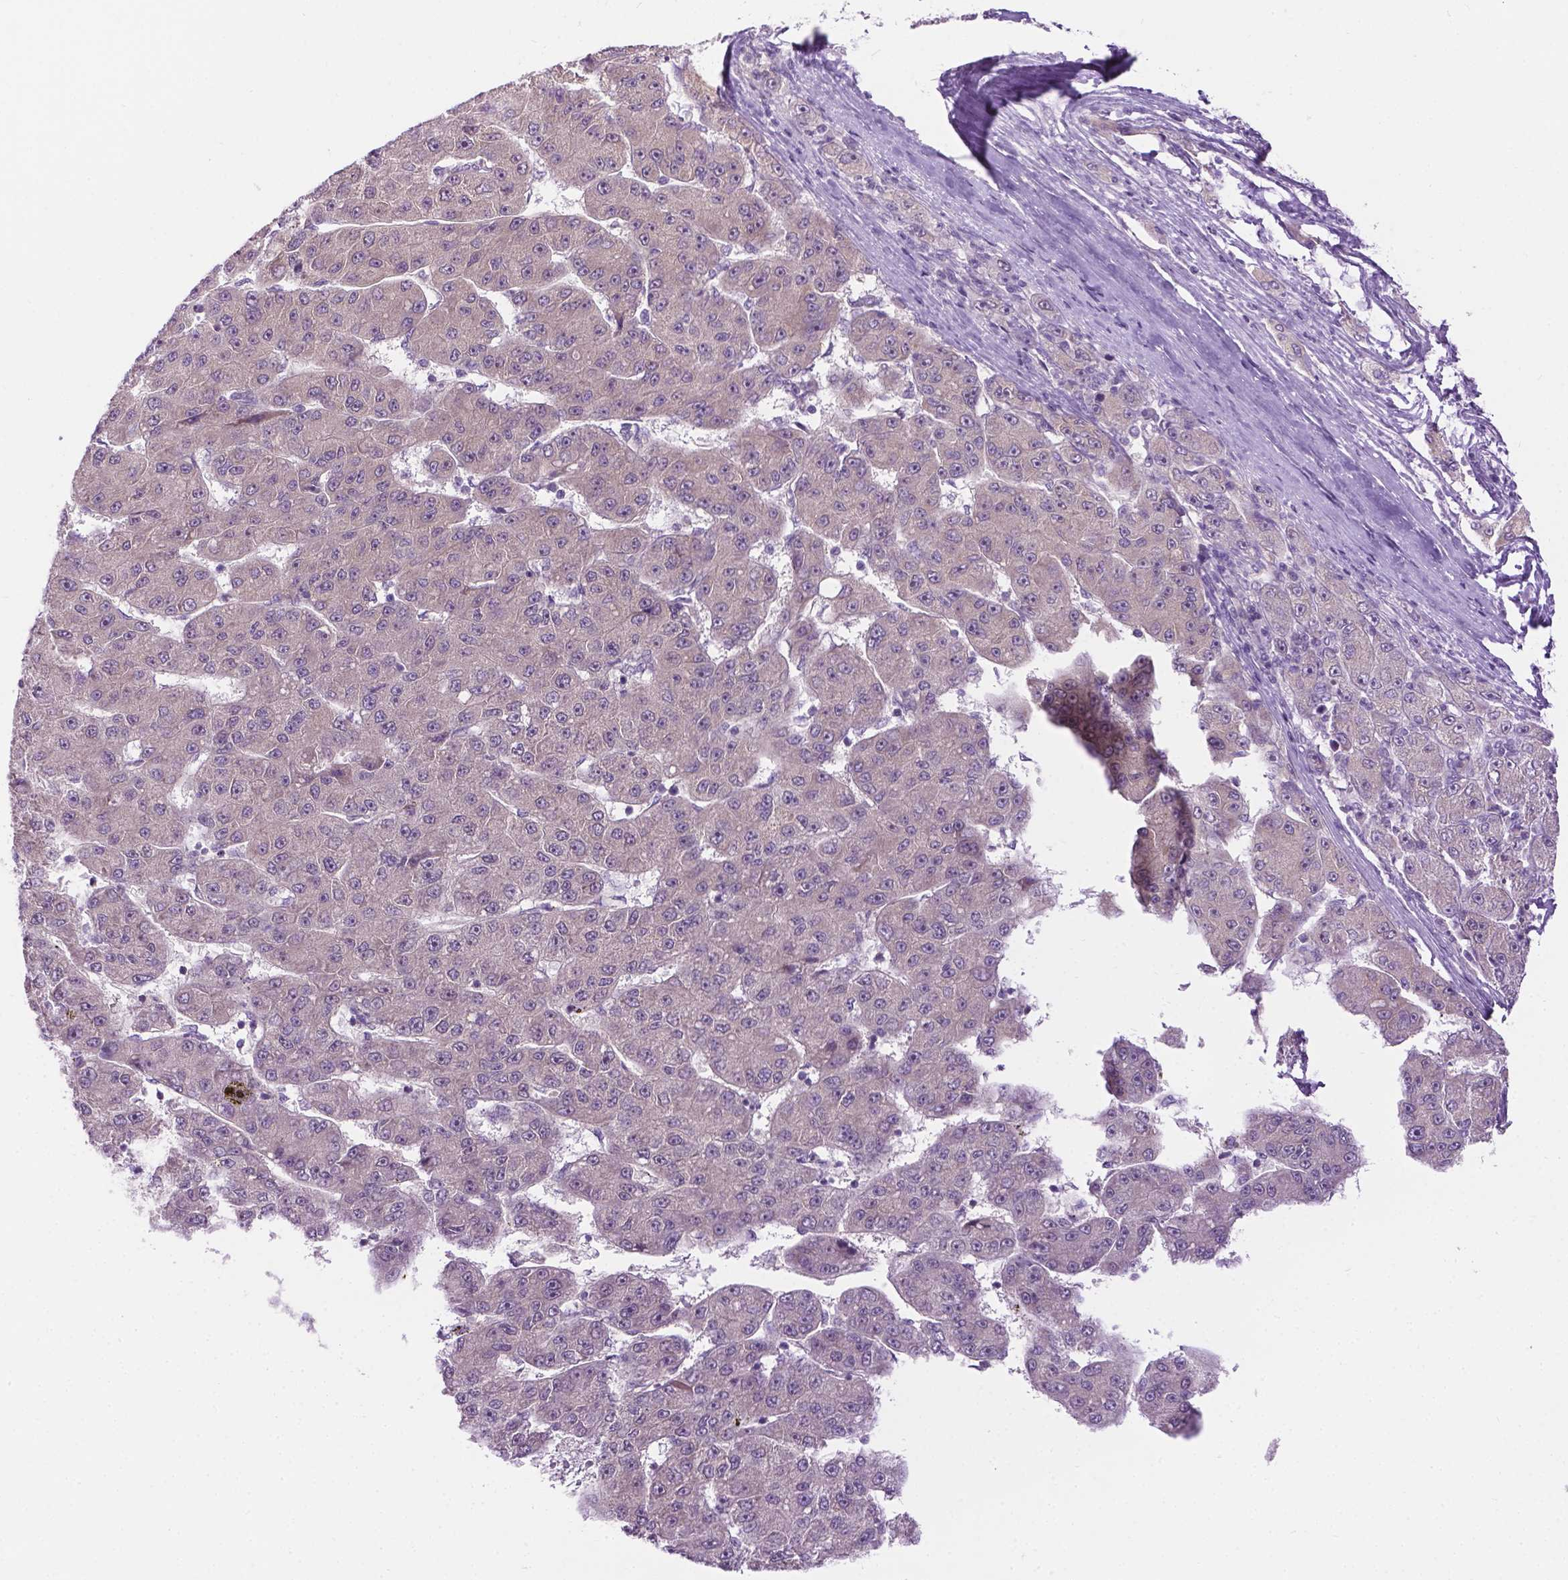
{"staining": {"intensity": "negative", "quantity": "none", "location": "none"}, "tissue": "liver cancer", "cell_type": "Tumor cells", "image_type": "cancer", "snomed": [{"axis": "morphology", "description": "Carcinoma, Hepatocellular, NOS"}, {"axis": "topography", "description": "Liver"}], "caption": "Immunohistochemical staining of human hepatocellular carcinoma (liver) exhibits no significant staining in tumor cells.", "gene": "DENND4A", "patient": {"sex": "male", "age": 67}}